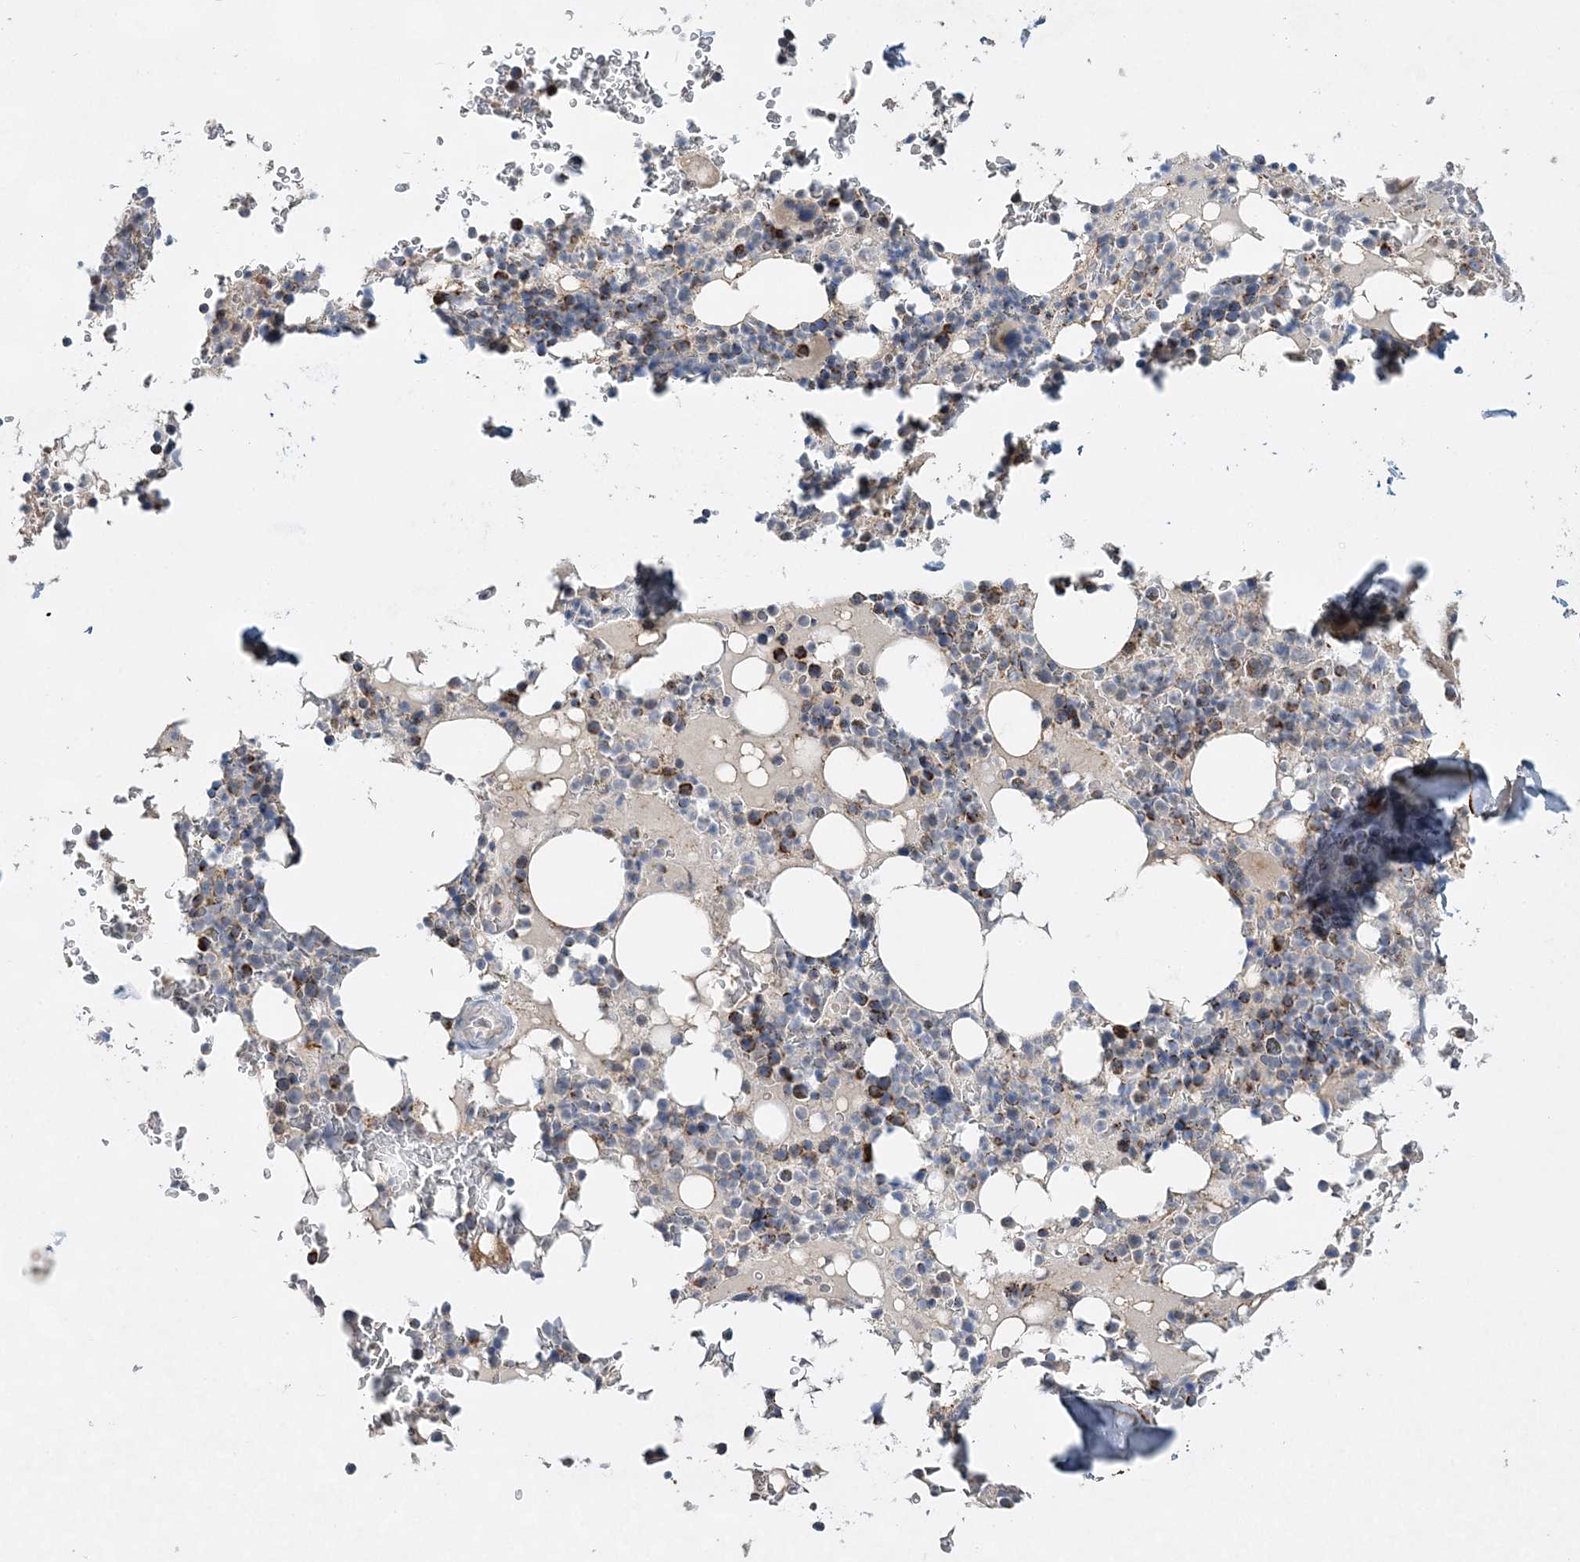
{"staining": {"intensity": "moderate", "quantity": "25%-75%", "location": "cytoplasmic/membranous"}, "tissue": "bone marrow", "cell_type": "Hematopoietic cells", "image_type": "normal", "snomed": [{"axis": "morphology", "description": "Normal tissue, NOS"}, {"axis": "topography", "description": "Bone marrow"}], "caption": "Protein analysis of normal bone marrow demonstrates moderate cytoplasmic/membranous positivity in about 25%-75% of hematopoietic cells. (DAB (3,3'-diaminobenzidine) IHC, brown staining for protein, blue staining for nuclei).", "gene": "TRAPPC13", "patient": {"sex": "male", "age": 58}}